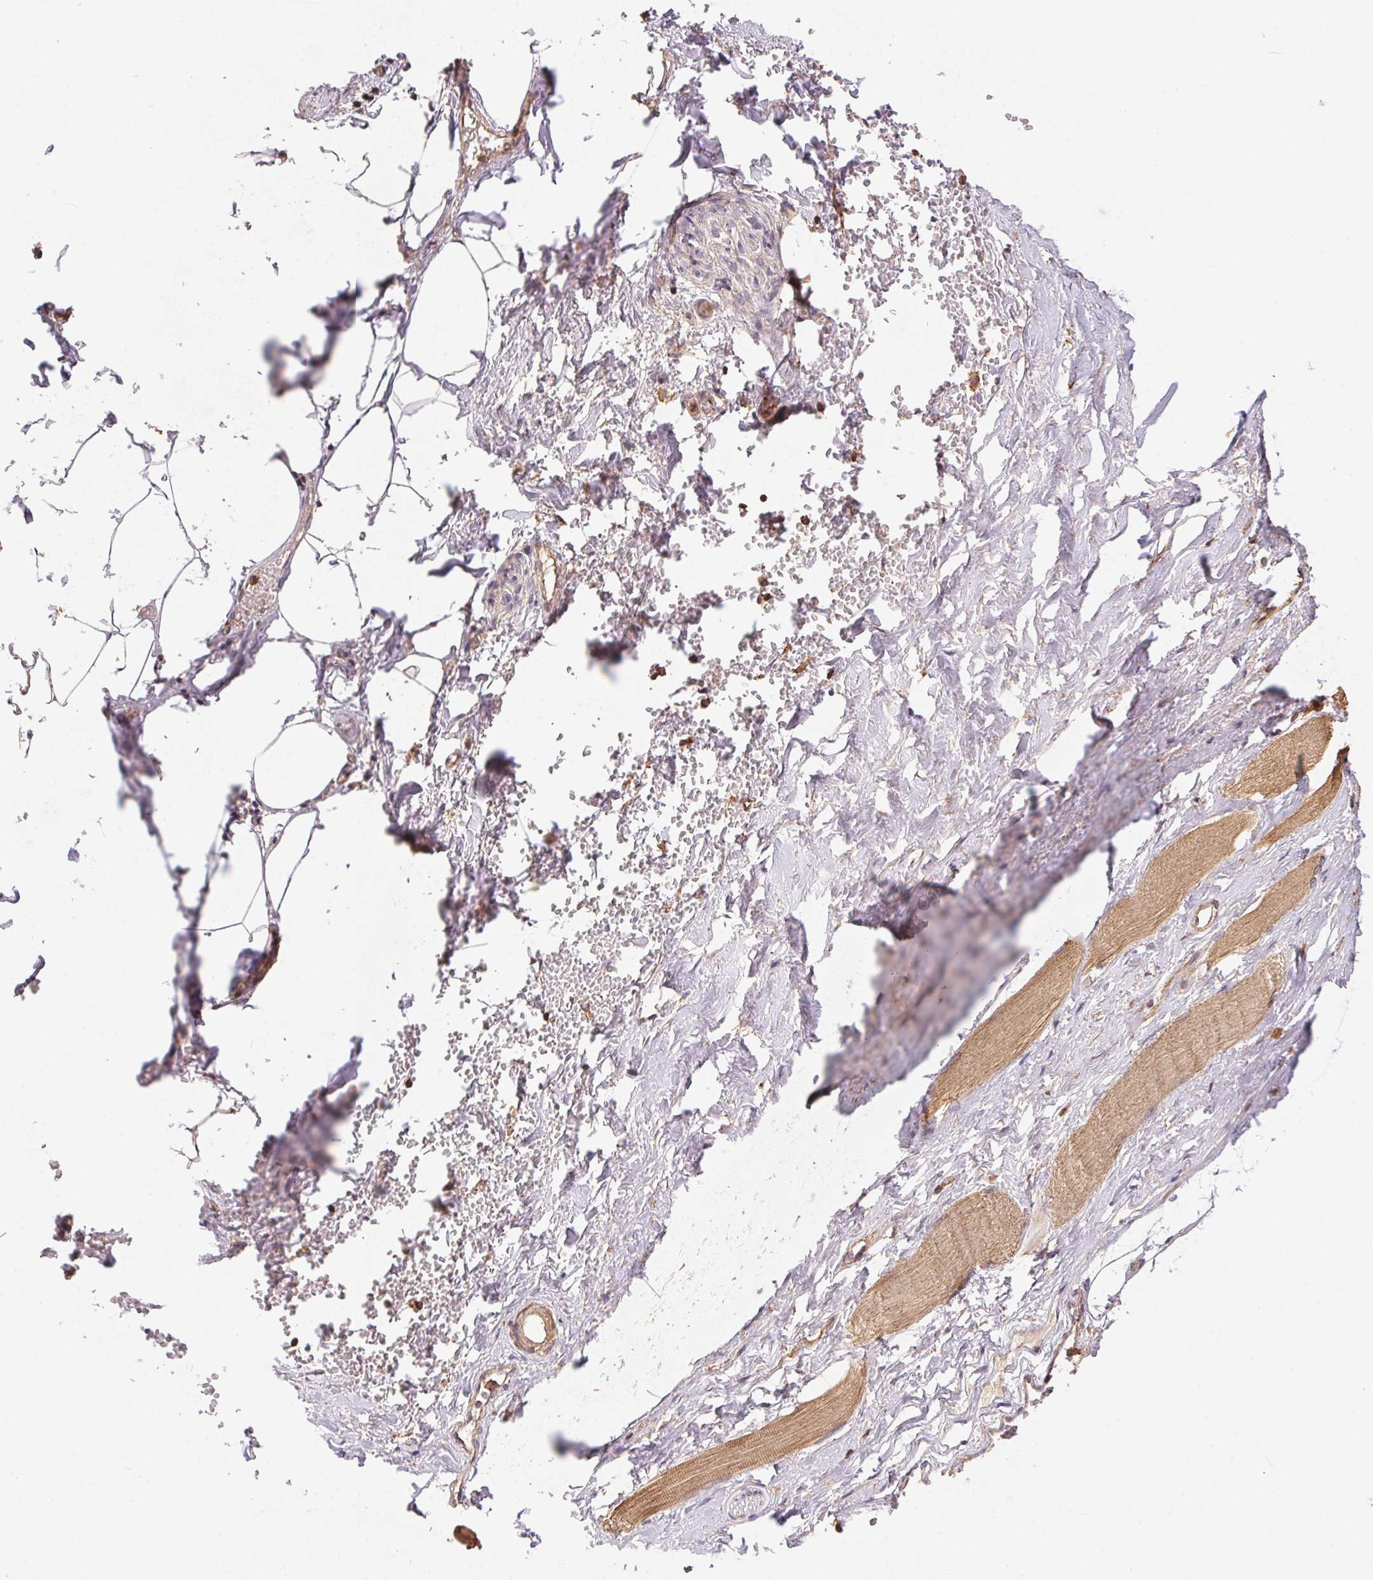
{"staining": {"intensity": "moderate", "quantity": ">75%", "location": "cytoplasmic/membranous"}, "tissue": "adipose tissue", "cell_type": "Adipocytes", "image_type": "normal", "snomed": [{"axis": "morphology", "description": "Normal tissue, NOS"}, {"axis": "topography", "description": "Prostate"}, {"axis": "topography", "description": "Peripheral nerve tissue"}], "caption": "Benign adipose tissue was stained to show a protein in brown. There is medium levels of moderate cytoplasmic/membranous positivity in about >75% of adipocytes.", "gene": "ATG10", "patient": {"sex": "male", "age": 55}}